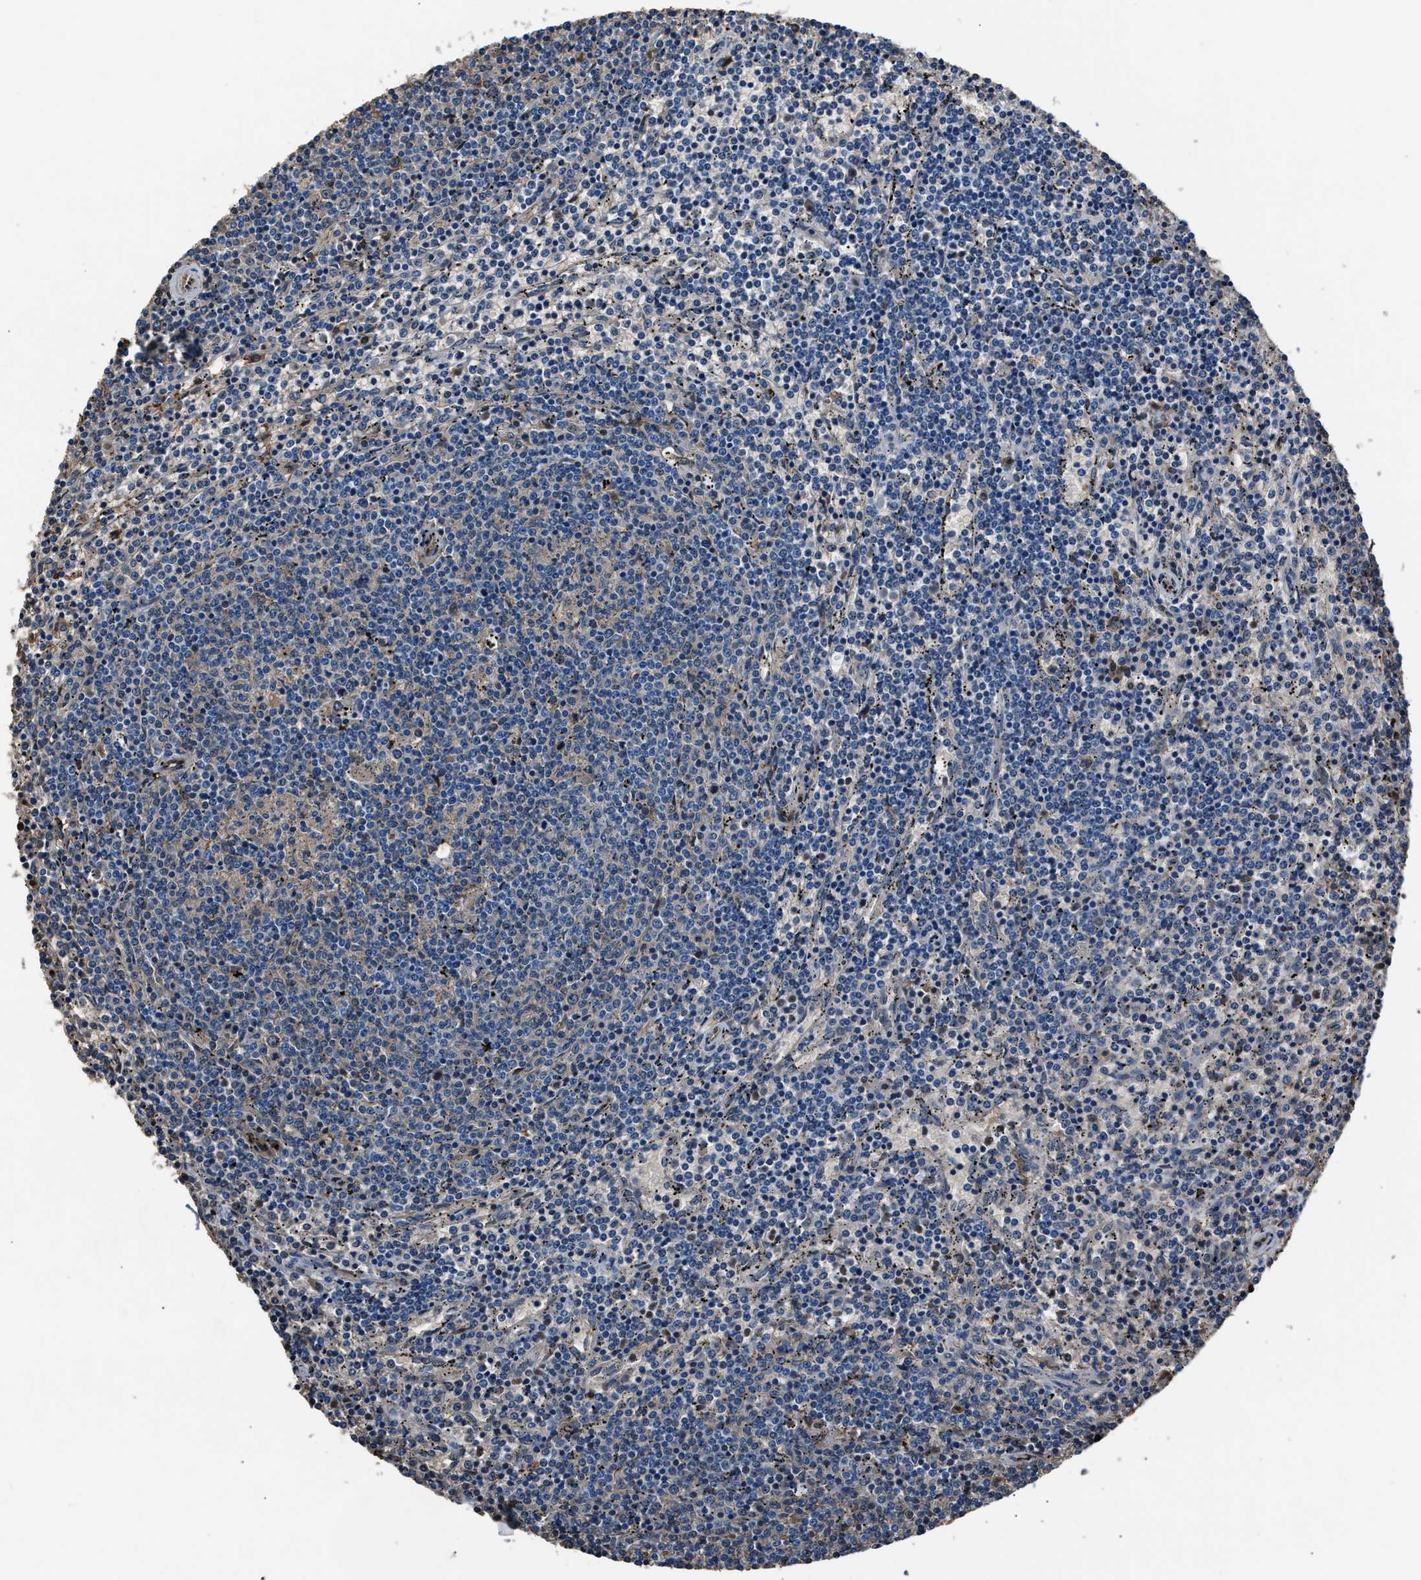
{"staining": {"intensity": "negative", "quantity": "none", "location": "none"}, "tissue": "lymphoma", "cell_type": "Tumor cells", "image_type": "cancer", "snomed": [{"axis": "morphology", "description": "Malignant lymphoma, non-Hodgkin's type, Low grade"}, {"axis": "topography", "description": "Spleen"}], "caption": "Immunohistochemistry photomicrograph of low-grade malignant lymphoma, non-Hodgkin's type stained for a protein (brown), which exhibits no expression in tumor cells.", "gene": "PPA1", "patient": {"sex": "female", "age": 50}}